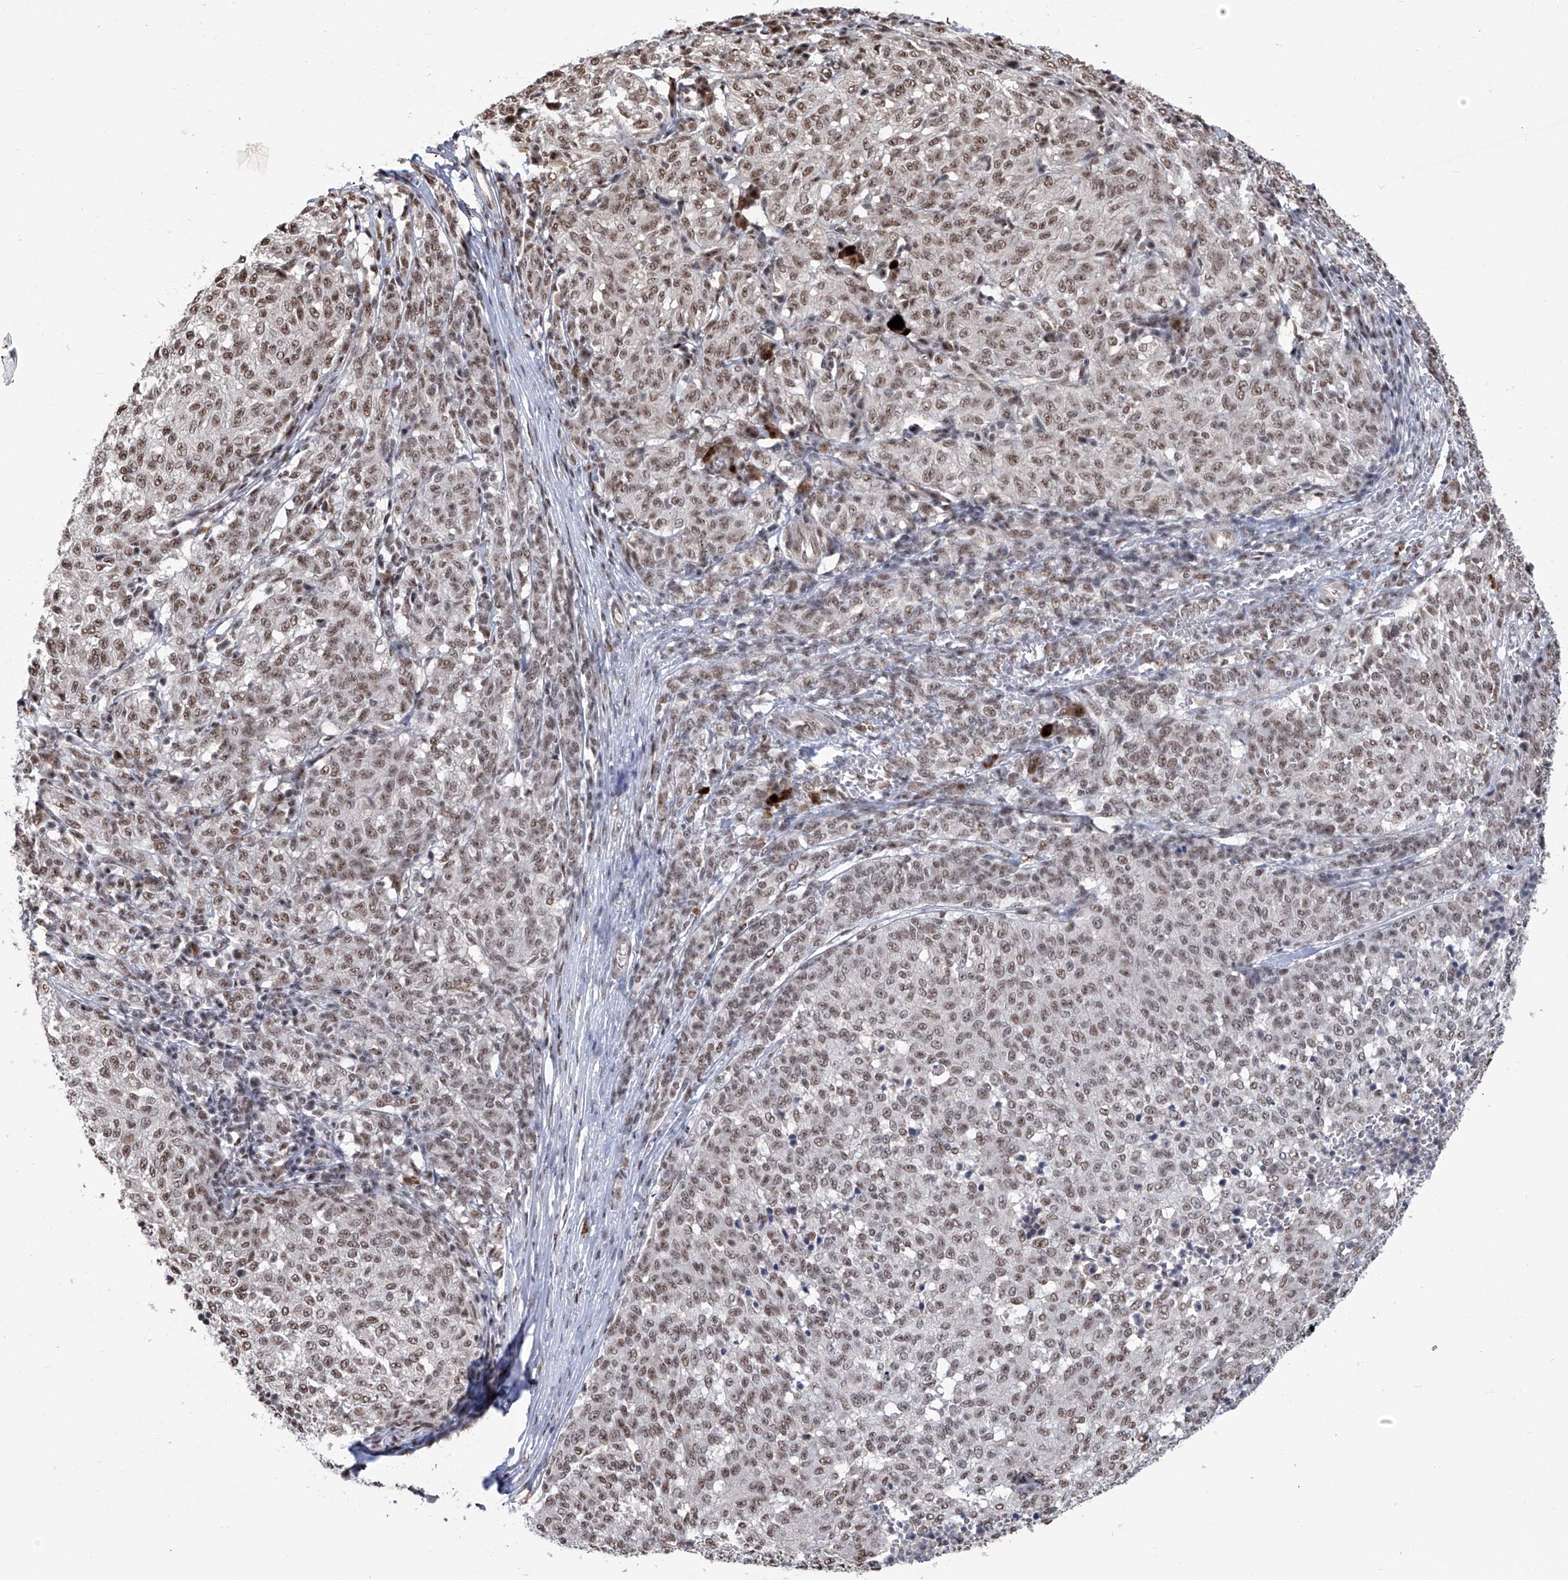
{"staining": {"intensity": "moderate", "quantity": ">75%", "location": "nuclear"}, "tissue": "melanoma", "cell_type": "Tumor cells", "image_type": "cancer", "snomed": [{"axis": "morphology", "description": "Malignant melanoma, NOS"}, {"axis": "topography", "description": "Skin"}], "caption": "IHC micrograph of human melanoma stained for a protein (brown), which demonstrates medium levels of moderate nuclear positivity in about >75% of tumor cells.", "gene": "FBXL4", "patient": {"sex": "female", "age": 72}}